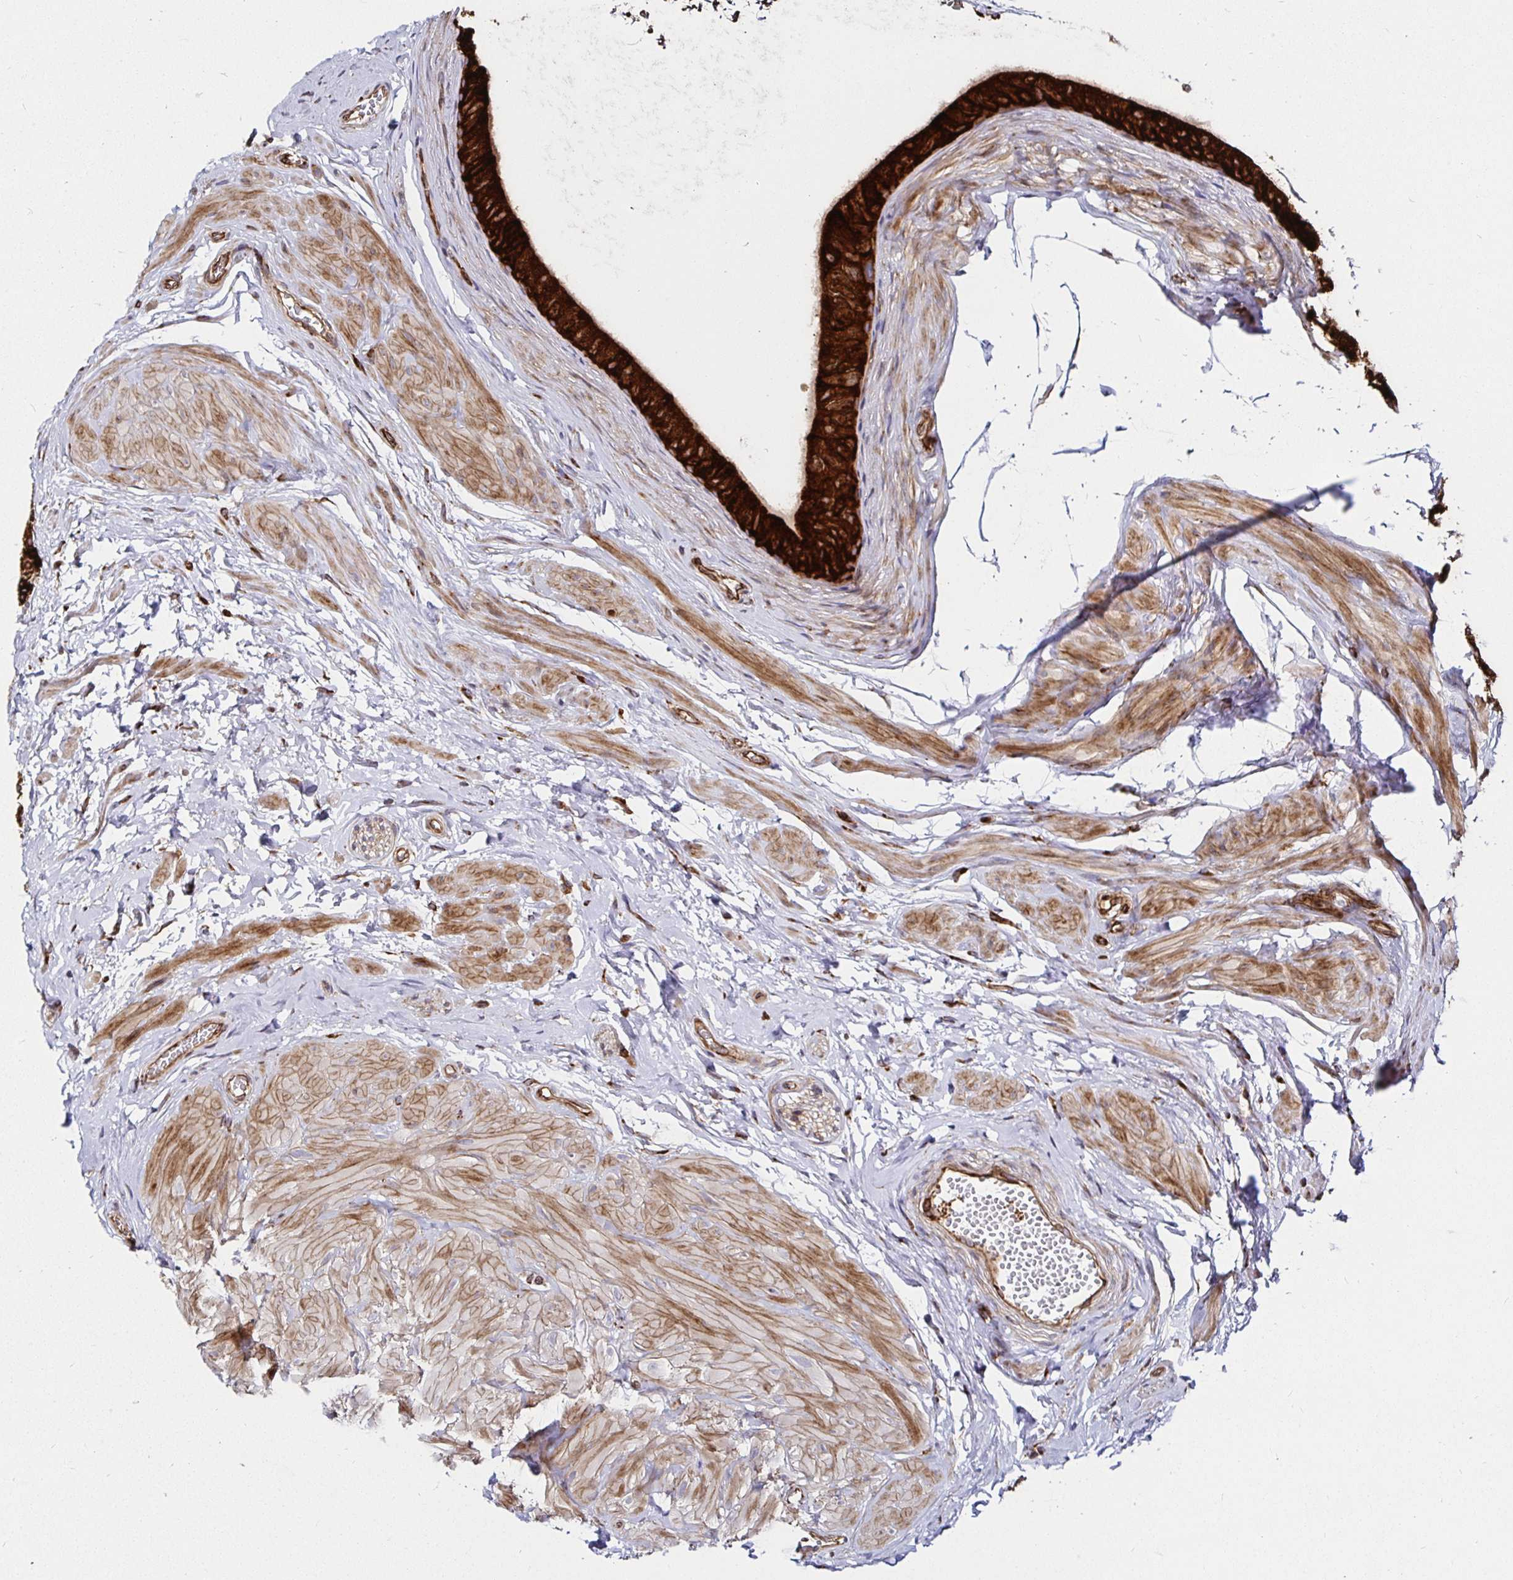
{"staining": {"intensity": "strong", "quantity": ">75%", "location": "cytoplasmic/membranous"}, "tissue": "epididymis", "cell_type": "Glandular cells", "image_type": "normal", "snomed": [{"axis": "morphology", "description": "Normal tissue, NOS"}, {"axis": "topography", "description": "Epididymis, spermatic cord, NOS"}, {"axis": "topography", "description": "Epididymis"}, {"axis": "topography", "description": "Peripheral nerve tissue"}], "caption": "IHC of normal human epididymis reveals high levels of strong cytoplasmic/membranous positivity in approximately >75% of glandular cells. The protein of interest is shown in brown color, while the nuclei are stained blue.", "gene": "SMYD3", "patient": {"sex": "male", "age": 29}}